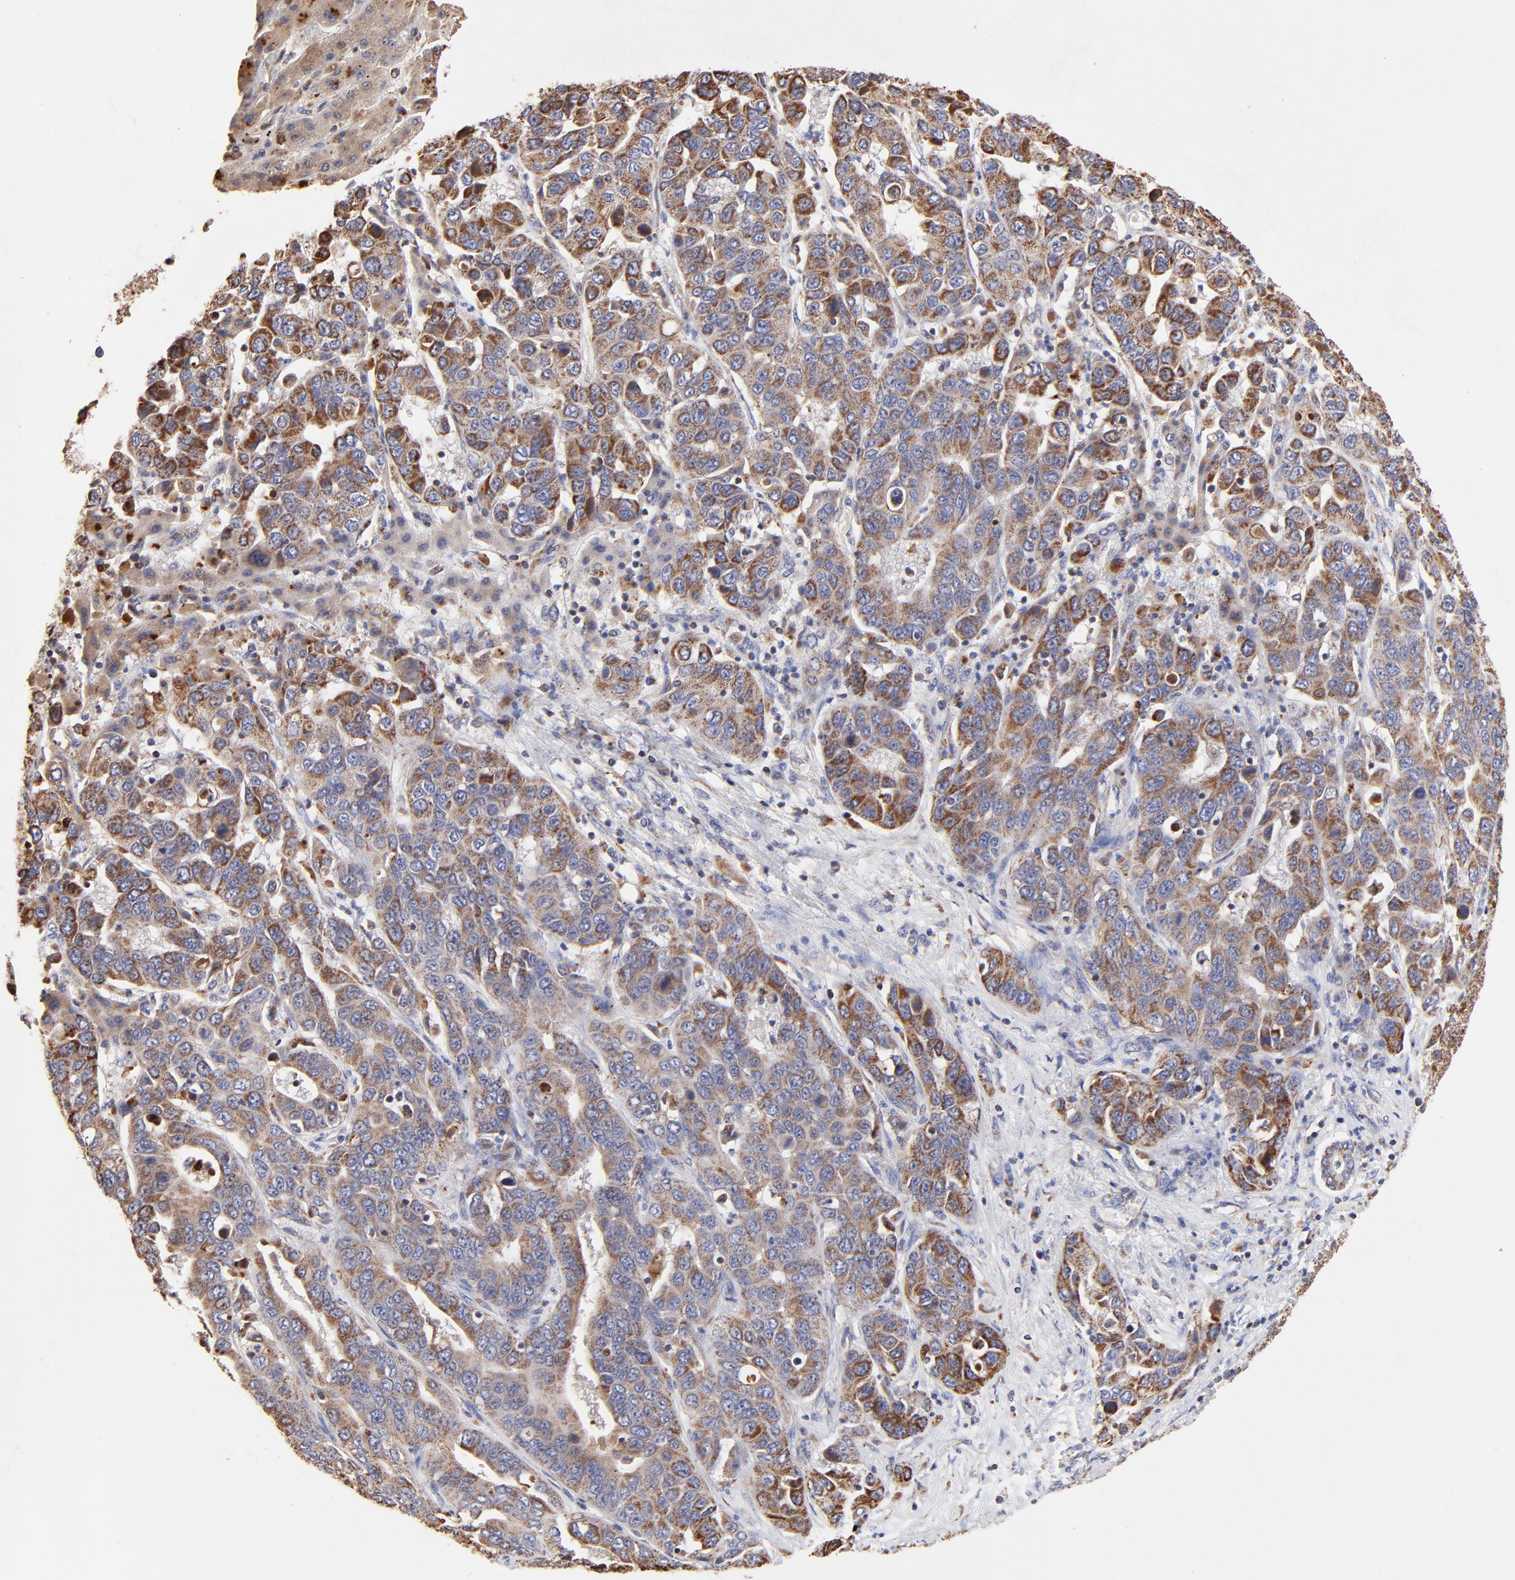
{"staining": {"intensity": "moderate", "quantity": ">75%", "location": "cytoplasmic/membranous"}, "tissue": "liver cancer", "cell_type": "Tumor cells", "image_type": "cancer", "snomed": [{"axis": "morphology", "description": "Cholangiocarcinoma"}, {"axis": "topography", "description": "Liver"}], "caption": "Liver cancer tissue displays moderate cytoplasmic/membranous staining in approximately >75% of tumor cells Nuclei are stained in blue.", "gene": "SSBP1", "patient": {"sex": "female", "age": 52}}